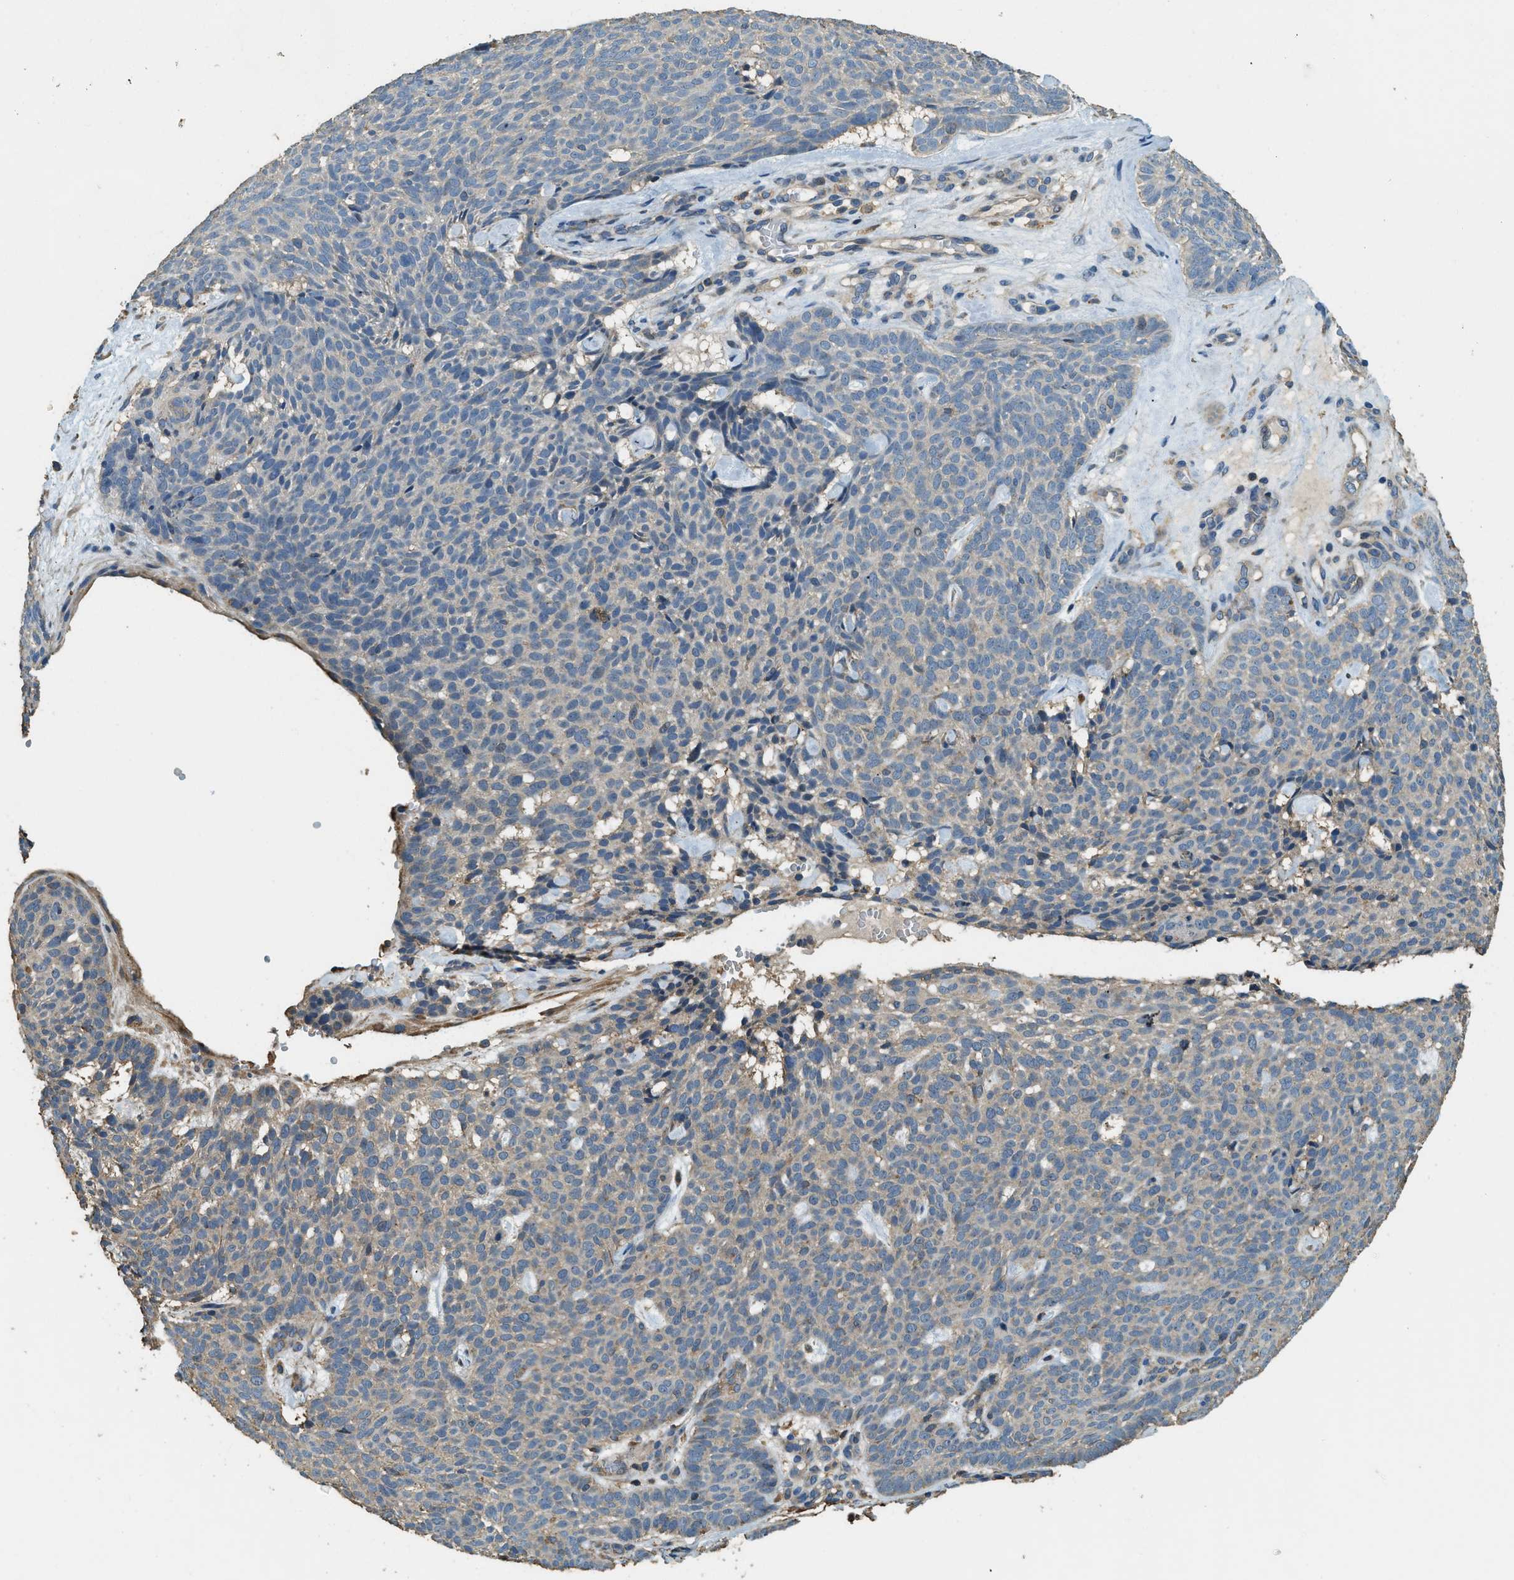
{"staining": {"intensity": "weak", "quantity": "<25%", "location": "cytoplasmic/membranous"}, "tissue": "skin cancer", "cell_type": "Tumor cells", "image_type": "cancer", "snomed": [{"axis": "morphology", "description": "Basal cell carcinoma"}, {"axis": "topography", "description": "Skin"}], "caption": "Tumor cells are negative for protein expression in human skin basal cell carcinoma. (DAB (3,3'-diaminobenzidine) IHC, high magnification).", "gene": "ERGIC1", "patient": {"sex": "male", "age": 61}}